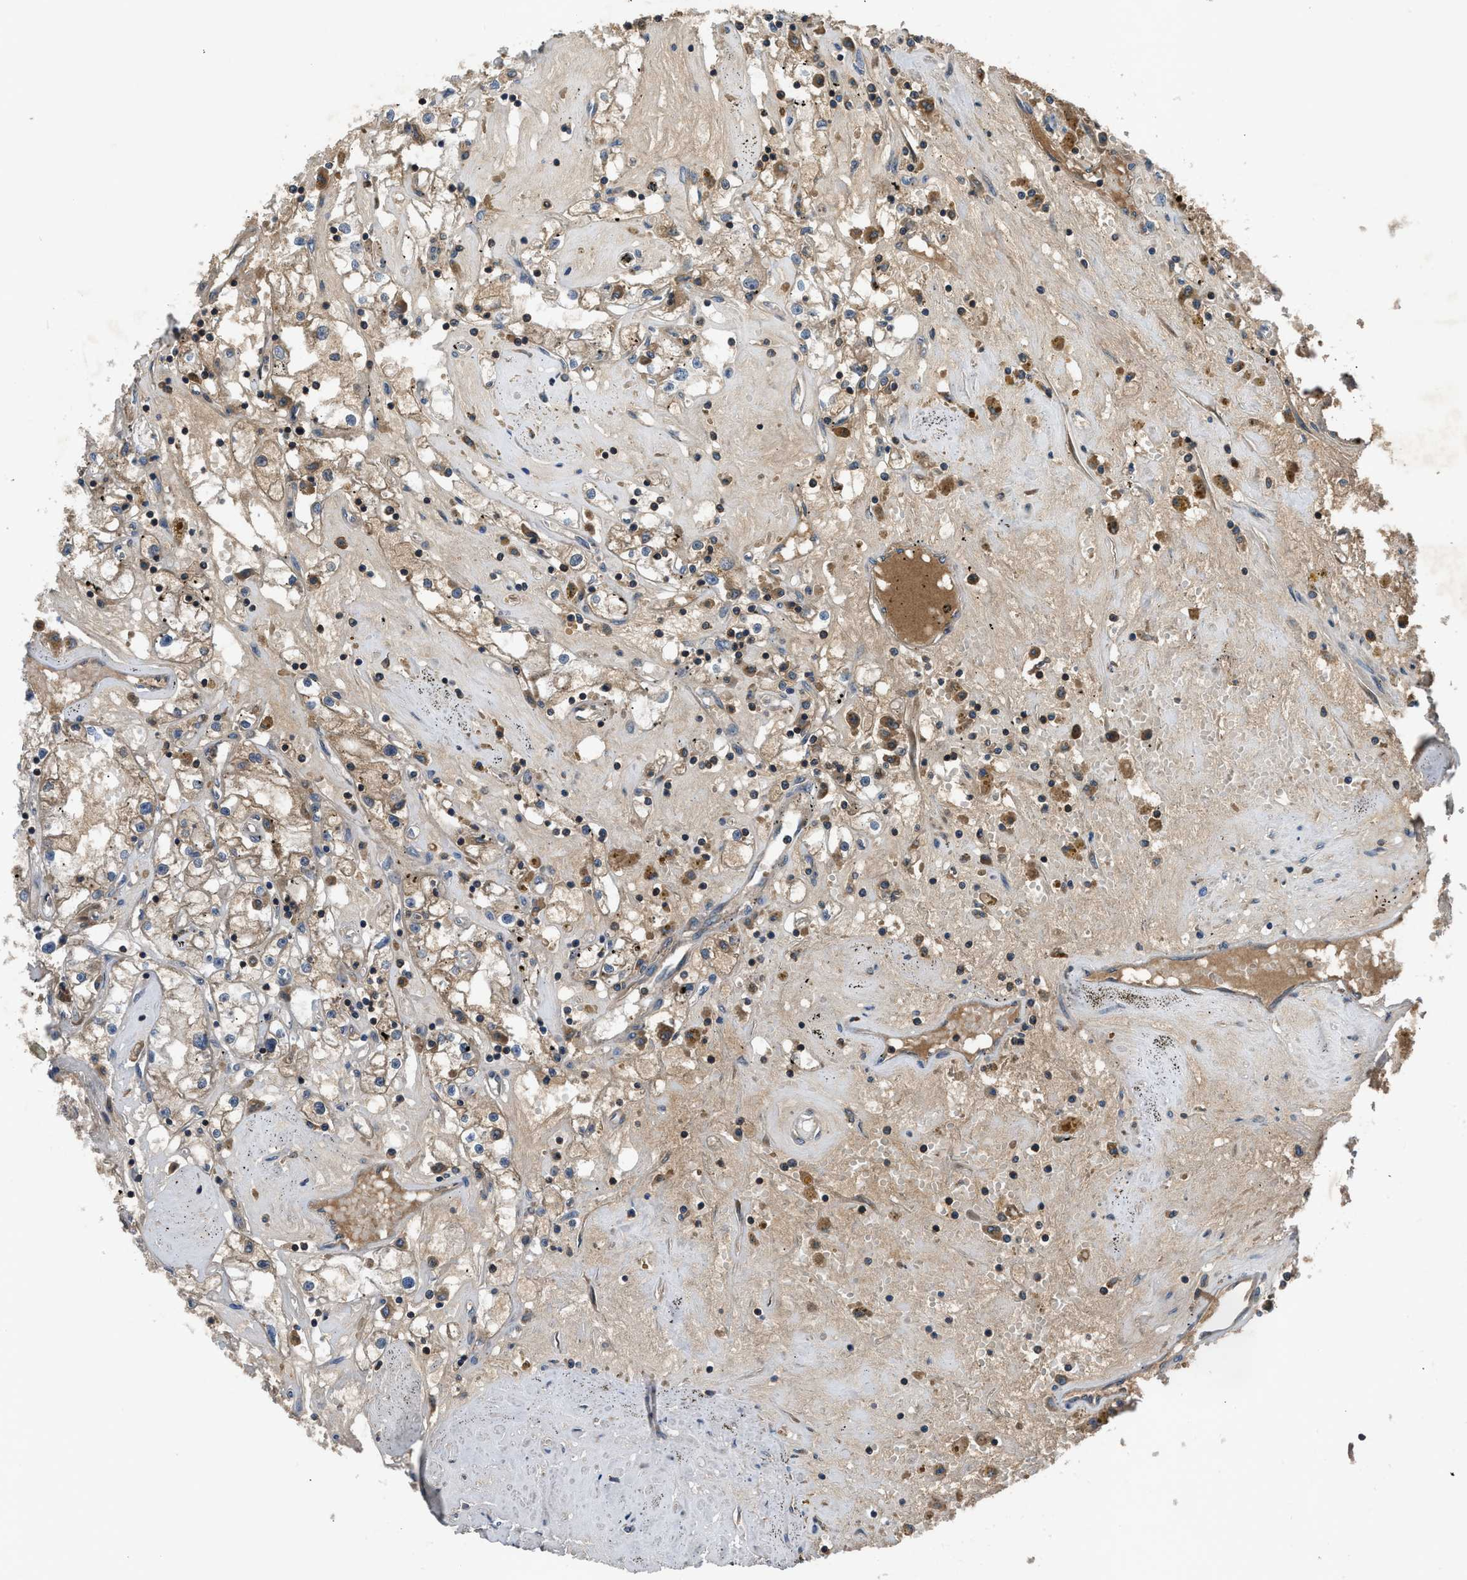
{"staining": {"intensity": "moderate", "quantity": ">75%", "location": "cytoplasmic/membranous"}, "tissue": "renal cancer", "cell_type": "Tumor cells", "image_type": "cancer", "snomed": [{"axis": "morphology", "description": "Adenocarcinoma, NOS"}, {"axis": "topography", "description": "Kidney"}], "caption": "Immunohistochemical staining of adenocarcinoma (renal) demonstrates moderate cytoplasmic/membranous protein staining in approximately >75% of tumor cells.", "gene": "PAFAH2", "patient": {"sex": "male", "age": 56}}